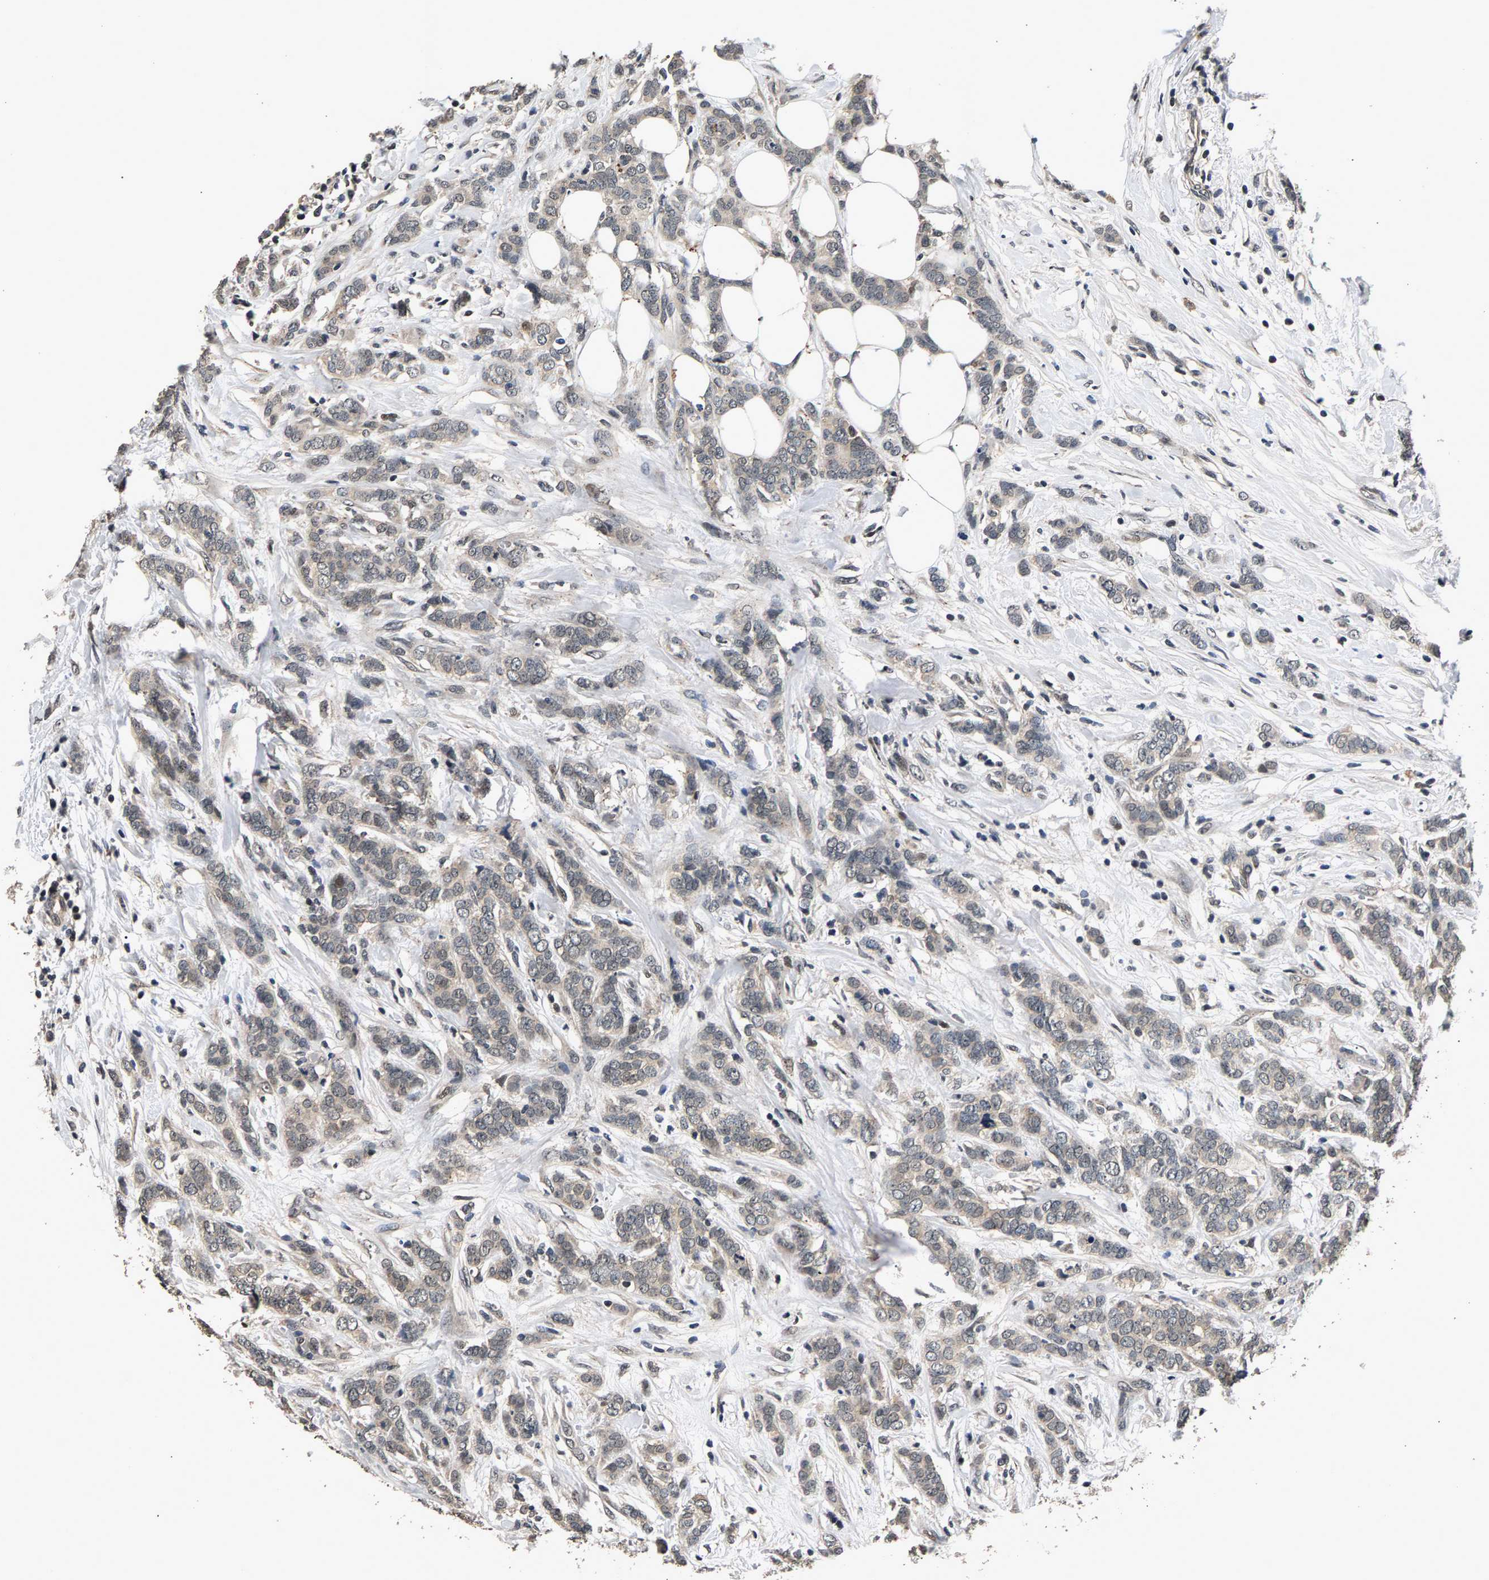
{"staining": {"intensity": "weak", "quantity": "<25%", "location": "nuclear"}, "tissue": "breast cancer", "cell_type": "Tumor cells", "image_type": "cancer", "snomed": [{"axis": "morphology", "description": "Lobular carcinoma"}, {"axis": "topography", "description": "Skin"}, {"axis": "topography", "description": "Breast"}], "caption": "Tumor cells are negative for brown protein staining in lobular carcinoma (breast).", "gene": "RBM33", "patient": {"sex": "female", "age": 46}}